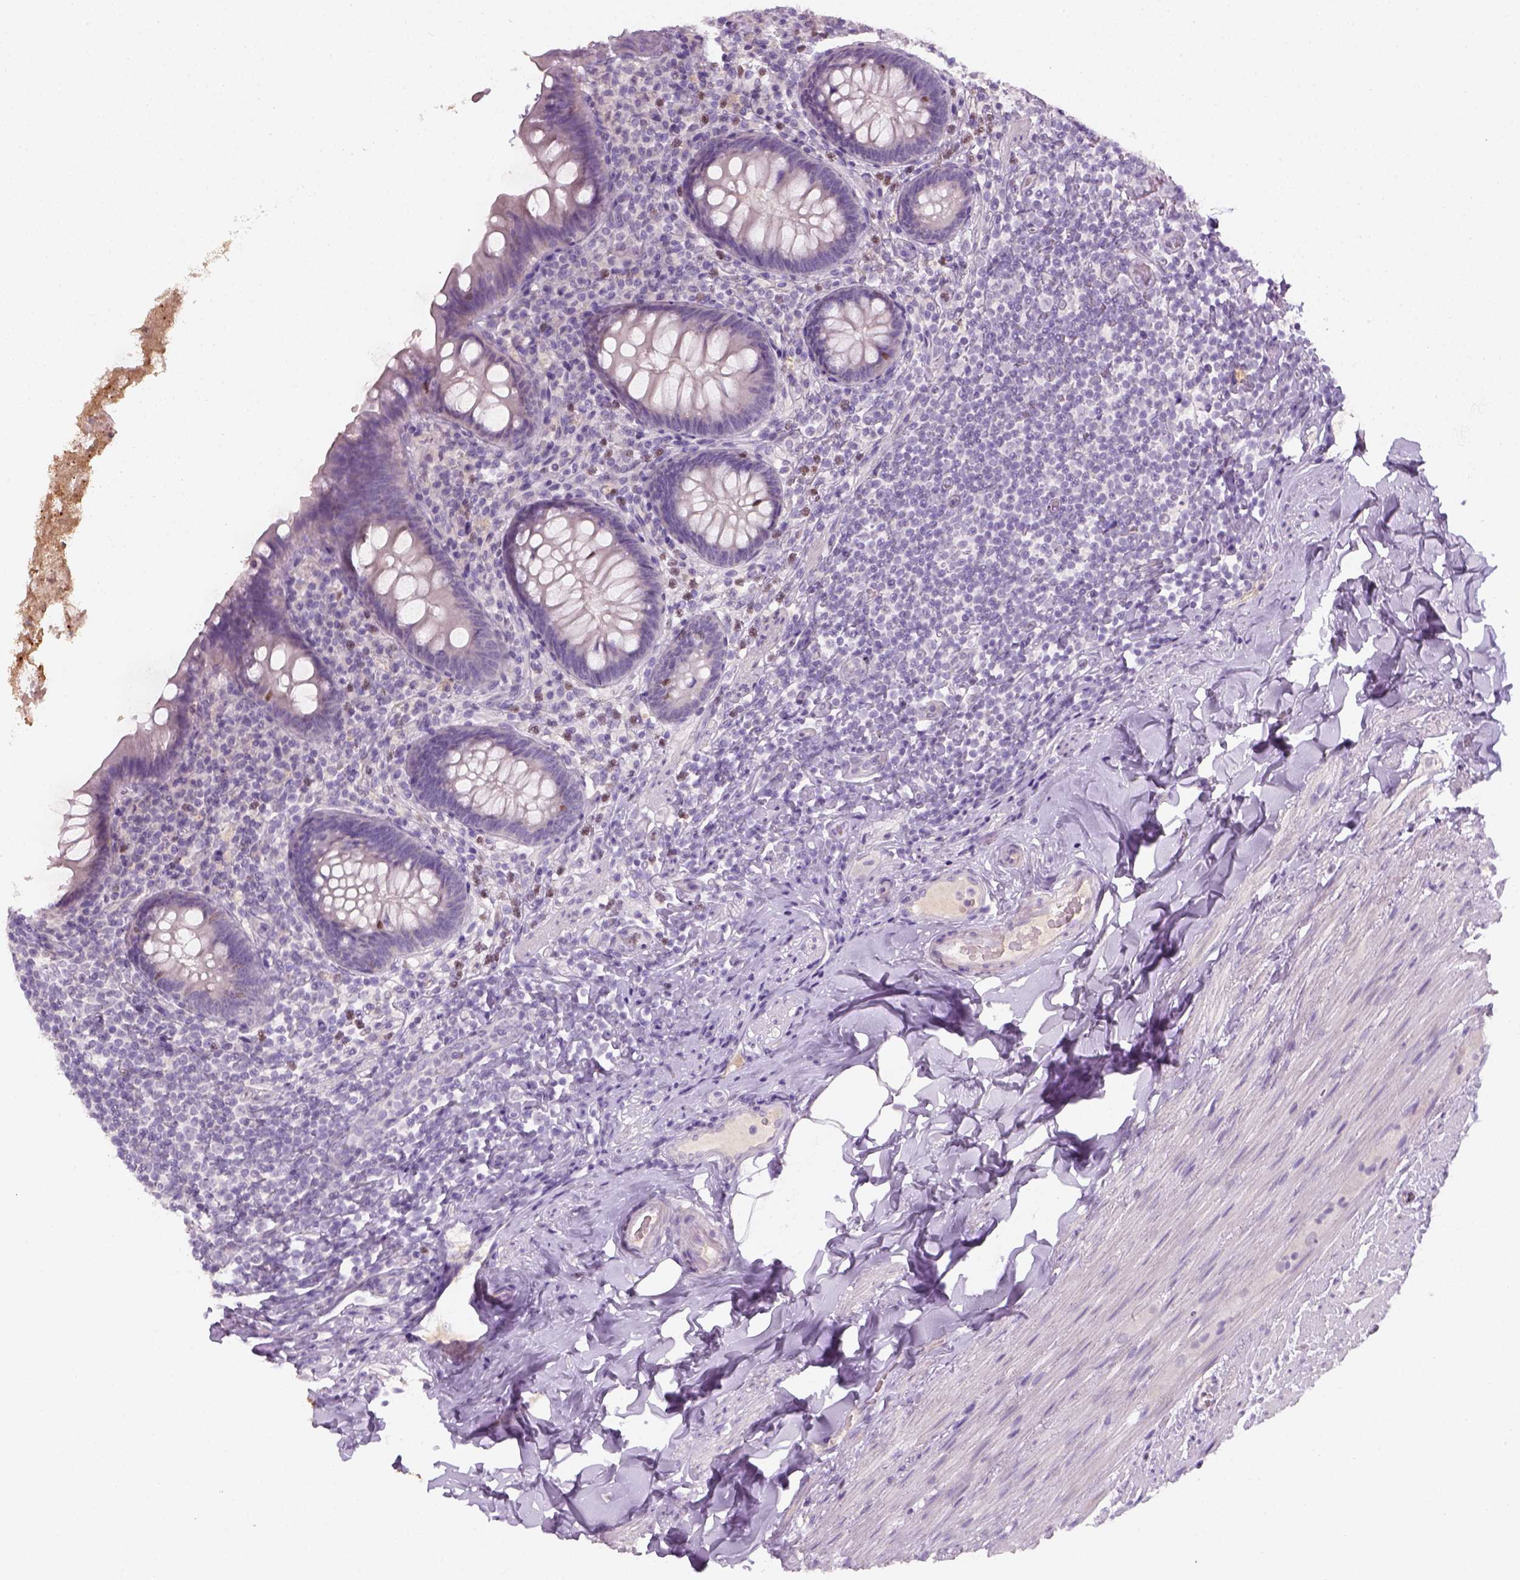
{"staining": {"intensity": "negative", "quantity": "none", "location": "none"}, "tissue": "appendix", "cell_type": "Glandular cells", "image_type": "normal", "snomed": [{"axis": "morphology", "description": "Normal tissue, NOS"}, {"axis": "topography", "description": "Appendix"}], "caption": "This photomicrograph is of benign appendix stained with IHC to label a protein in brown with the nuclei are counter-stained blue. There is no expression in glandular cells. (DAB (3,3'-diaminobenzidine) immunohistochemistry (IHC), high magnification).", "gene": "GFI1B", "patient": {"sex": "male", "age": 47}}